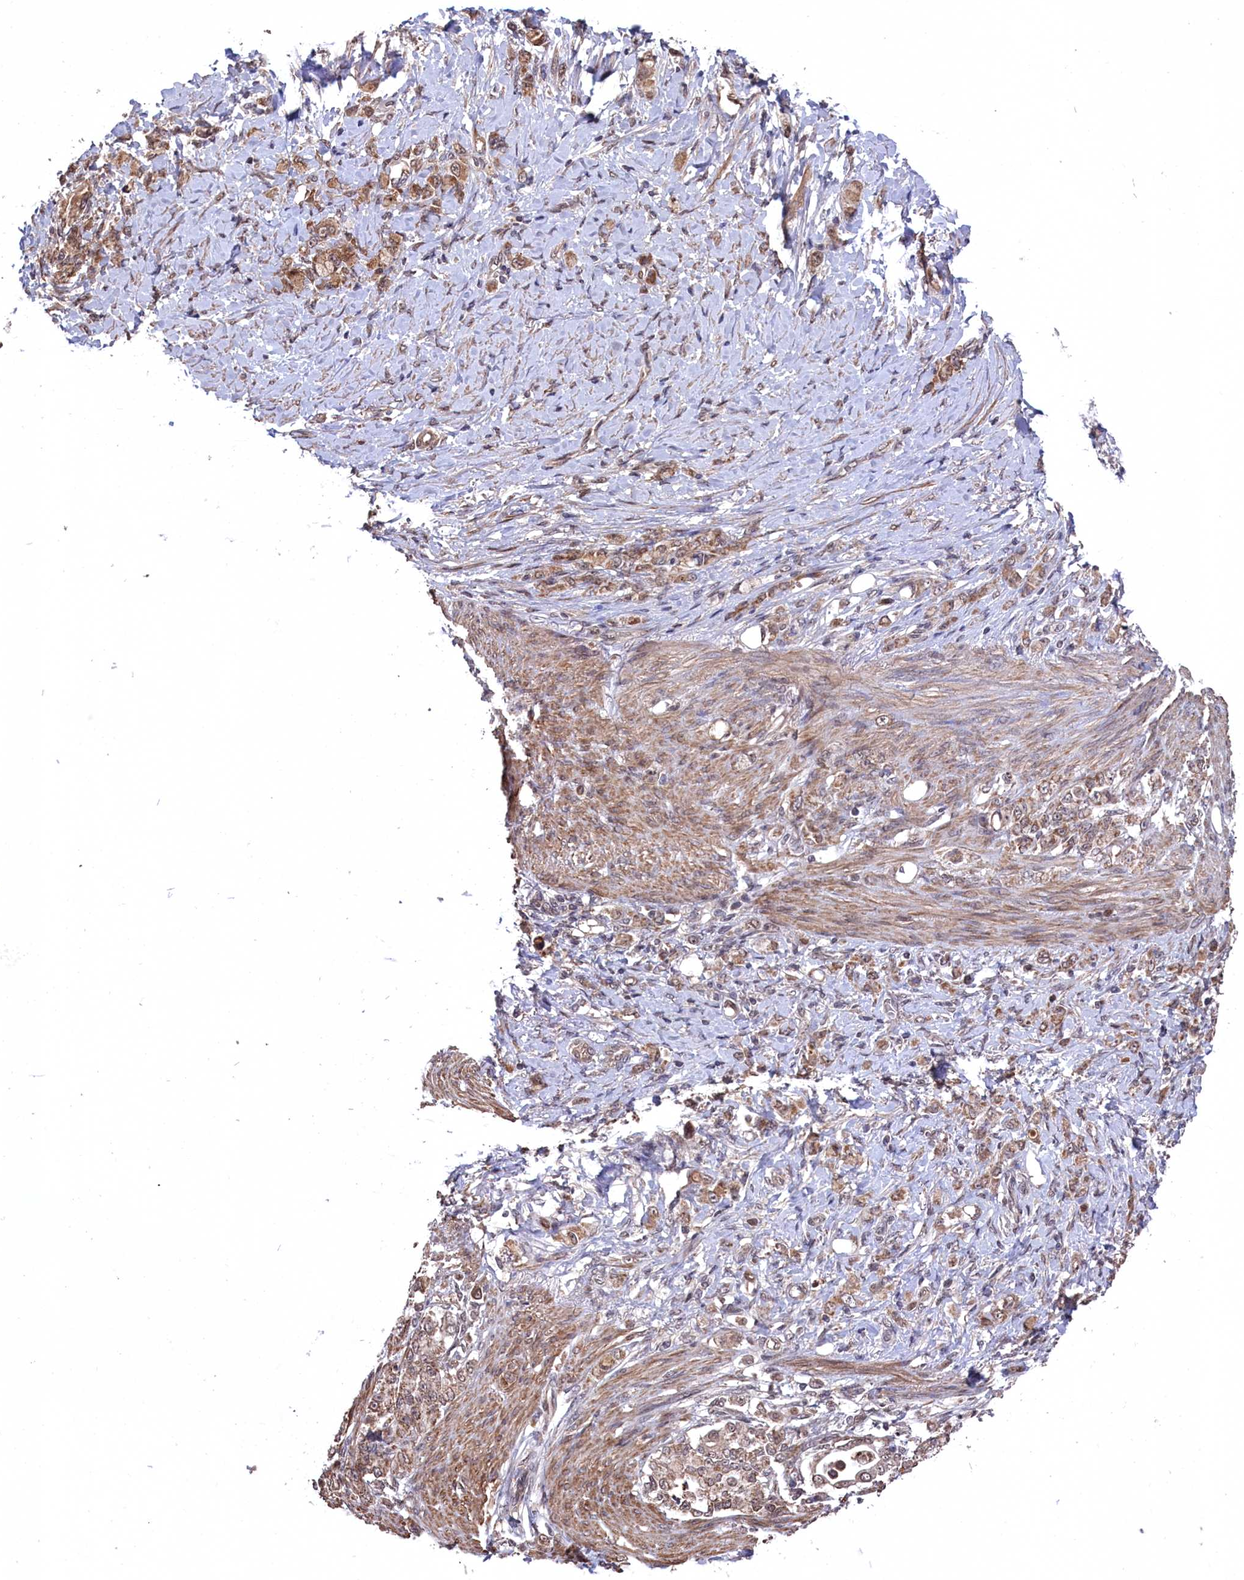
{"staining": {"intensity": "moderate", "quantity": ">75%", "location": "cytoplasmic/membranous"}, "tissue": "stomach cancer", "cell_type": "Tumor cells", "image_type": "cancer", "snomed": [{"axis": "morphology", "description": "Adenocarcinoma, NOS"}, {"axis": "topography", "description": "Stomach"}], "caption": "IHC of human stomach adenocarcinoma shows medium levels of moderate cytoplasmic/membranous positivity in approximately >75% of tumor cells.", "gene": "CLPX", "patient": {"sex": "female", "age": 79}}